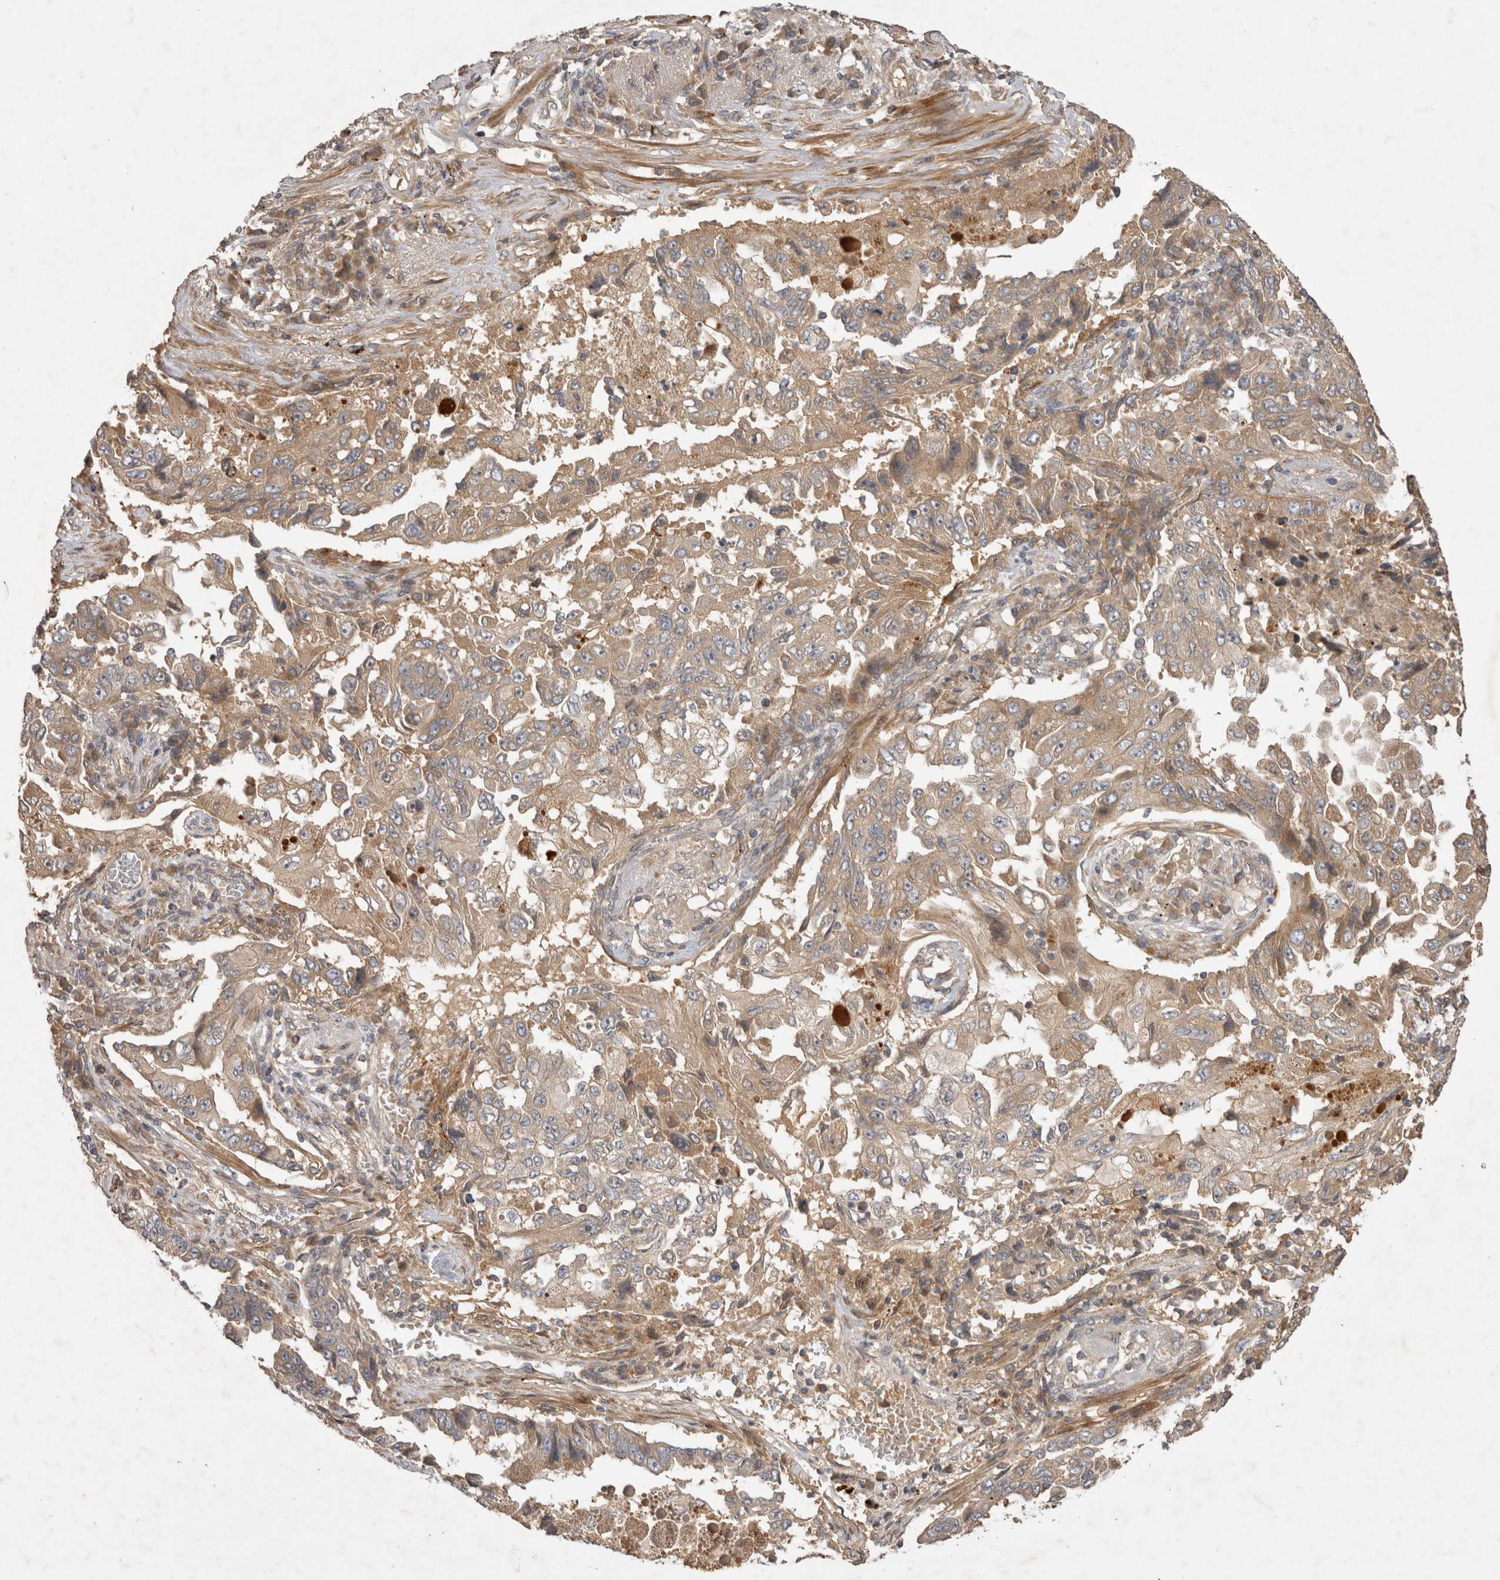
{"staining": {"intensity": "weak", "quantity": ">75%", "location": "cytoplasmic/membranous"}, "tissue": "lung cancer", "cell_type": "Tumor cells", "image_type": "cancer", "snomed": [{"axis": "morphology", "description": "Adenocarcinoma, NOS"}, {"axis": "topography", "description": "Lung"}], "caption": "This image exhibits IHC staining of human lung cancer (adenocarcinoma), with low weak cytoplasmic/membranous positivity in about >75% of tumor cells.", "gene": "PPP1R42", "patient": {"sex": "female", "age": 51}}